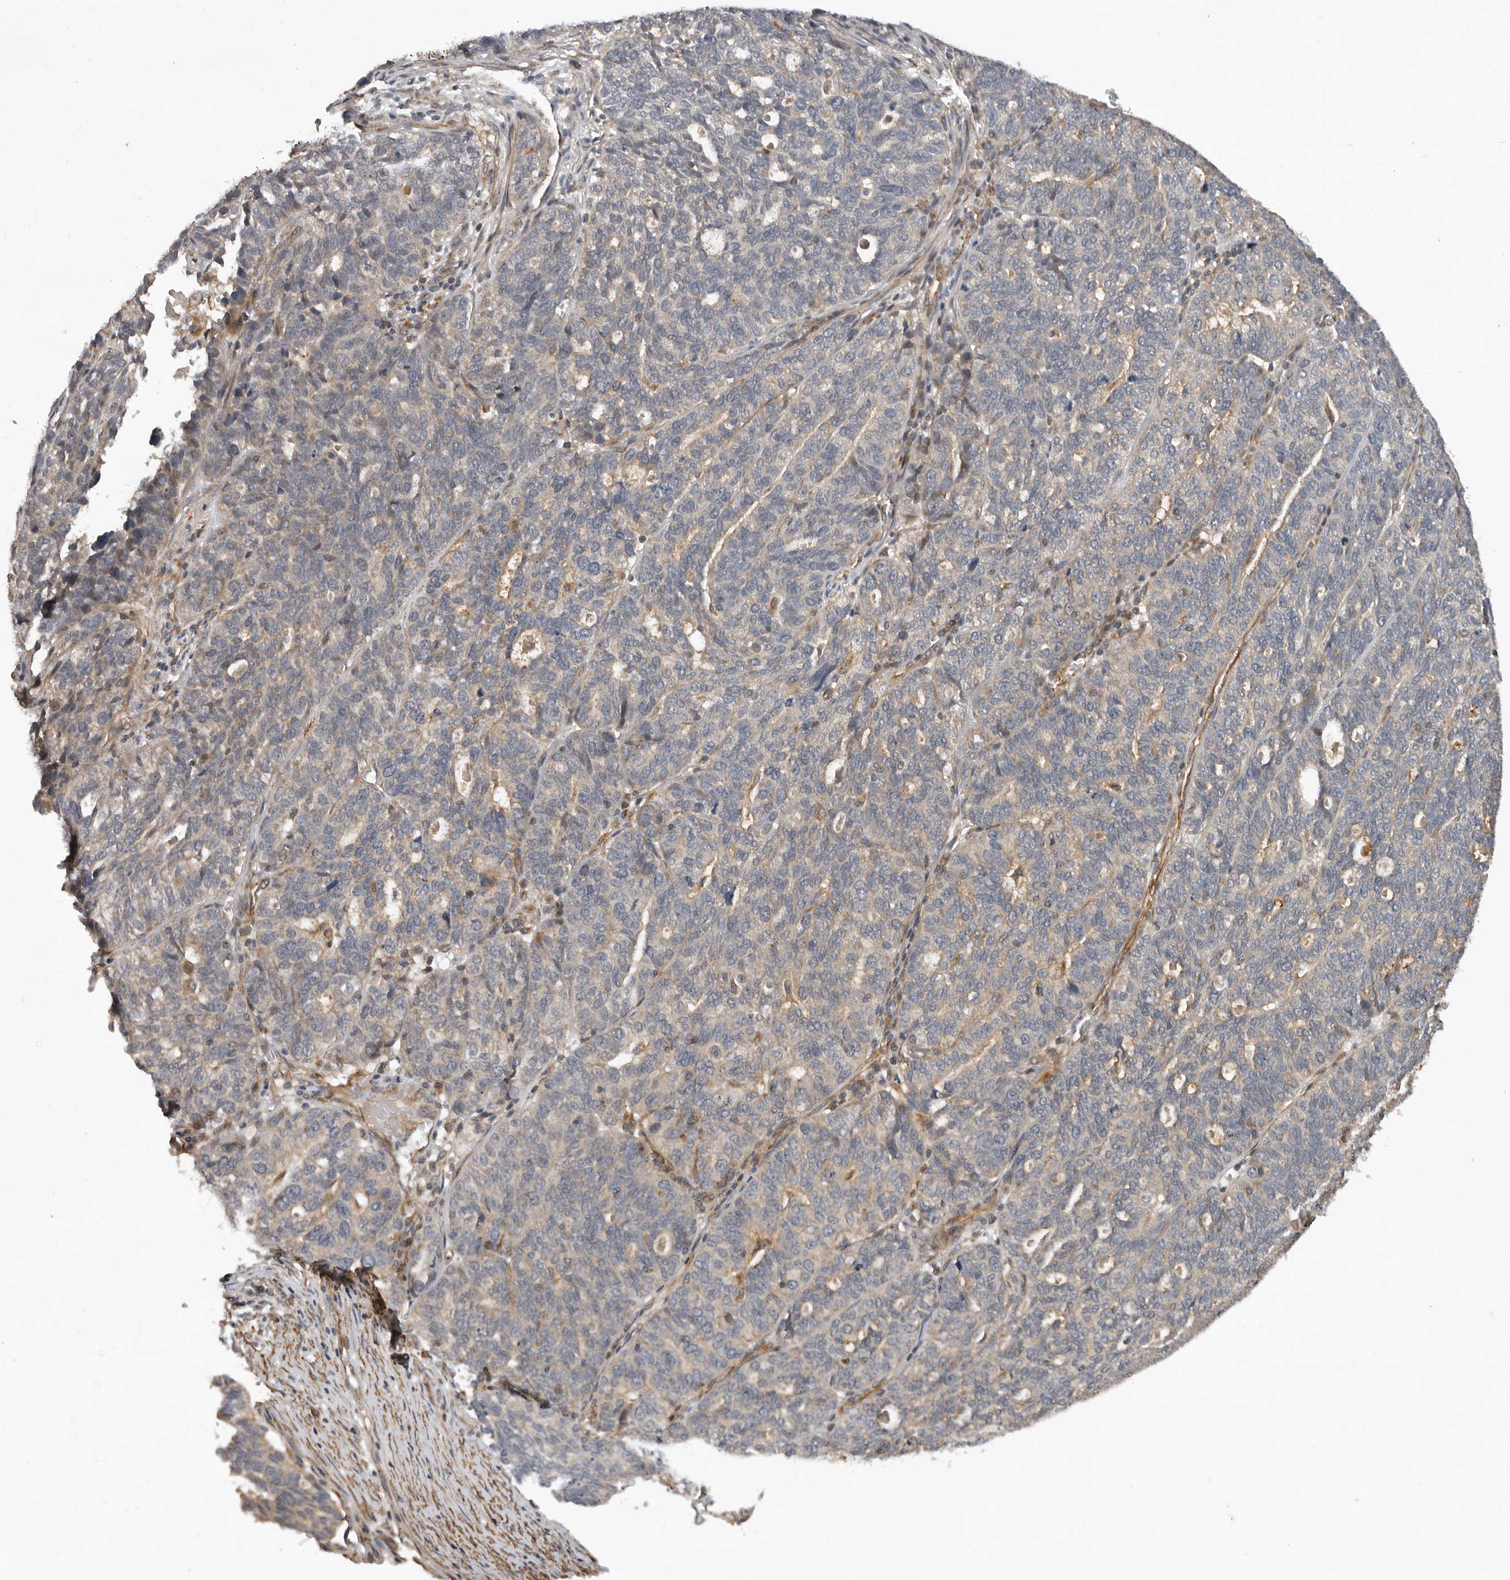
{"staining": {"intensity": "weak", "quantity": "<25%", "location": "cytoplasmic/membranous"}, "tissue": "ovarian cancer", "cell_type": "Tumor cells", "image_type": "cancer", "snomed": [{"axis": "morphology", "description": "Cystadenocarcinoma, serous, NOS"}, {"axis": "topography", "description": "Ovary"}], "caption": "Histopathology image shows no protein staining in tumor cells of ovarian serous cystadenocarcinoma tissue.", "gene": "RNF157", "patient": {"sex": "female", "age": 59}}